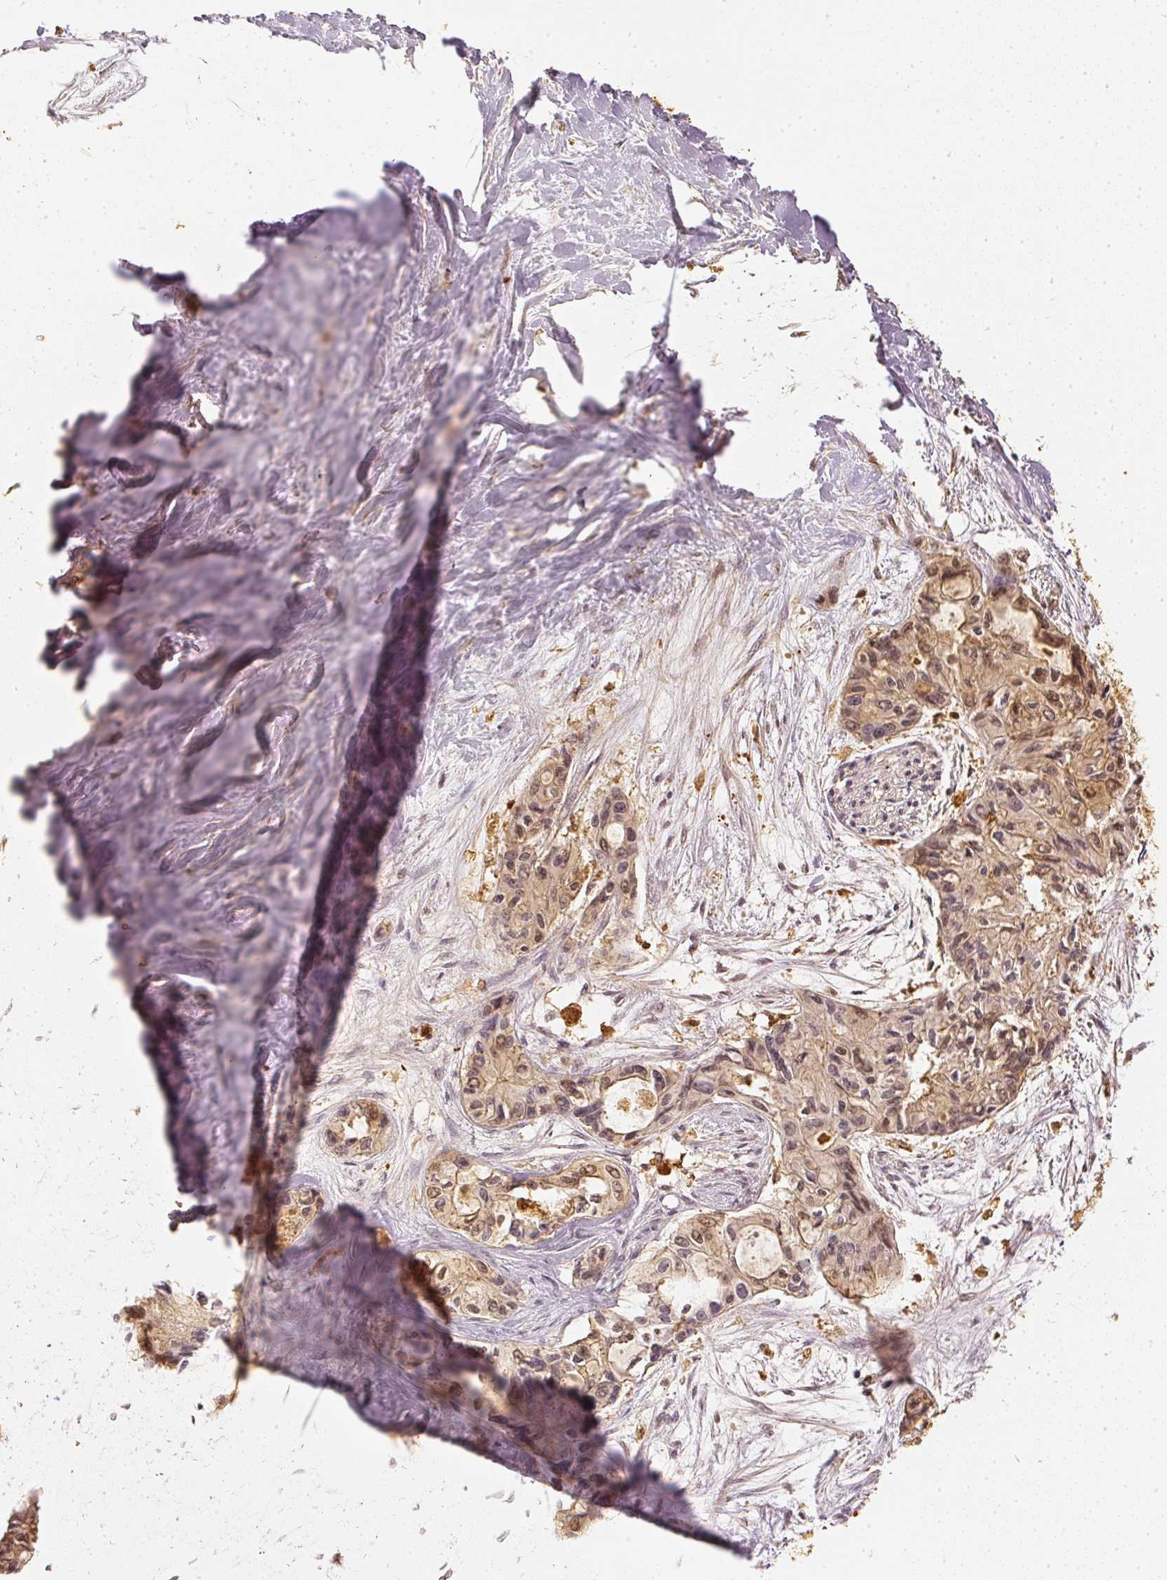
{"staining": {"intensity": "weak", "quantity": ">75%", "location": "cytoplasmic/membranous,nuclear"}, "tissue": "pancreatic cancer", "cell_type": "Tumor cells", "image_type": "cancer", "snomed": [{"axis": "morphology", "description": "Adenocarcinoma, NOS"}, {"axis": "topography", "description": "Pancreas"}], "caption": "The micrograph reveals immunohistochemical staining of adenocarcinoma (pancreatic). There is weak cytoplasmic/membranous and nuclear positivity is appreciated in about >75% of tumor cells. The protein of interest is shown in brown color, while the nuclei are stained blue.", "gene": "PFN1", "patient": {"sex": "female", "age": 50}}